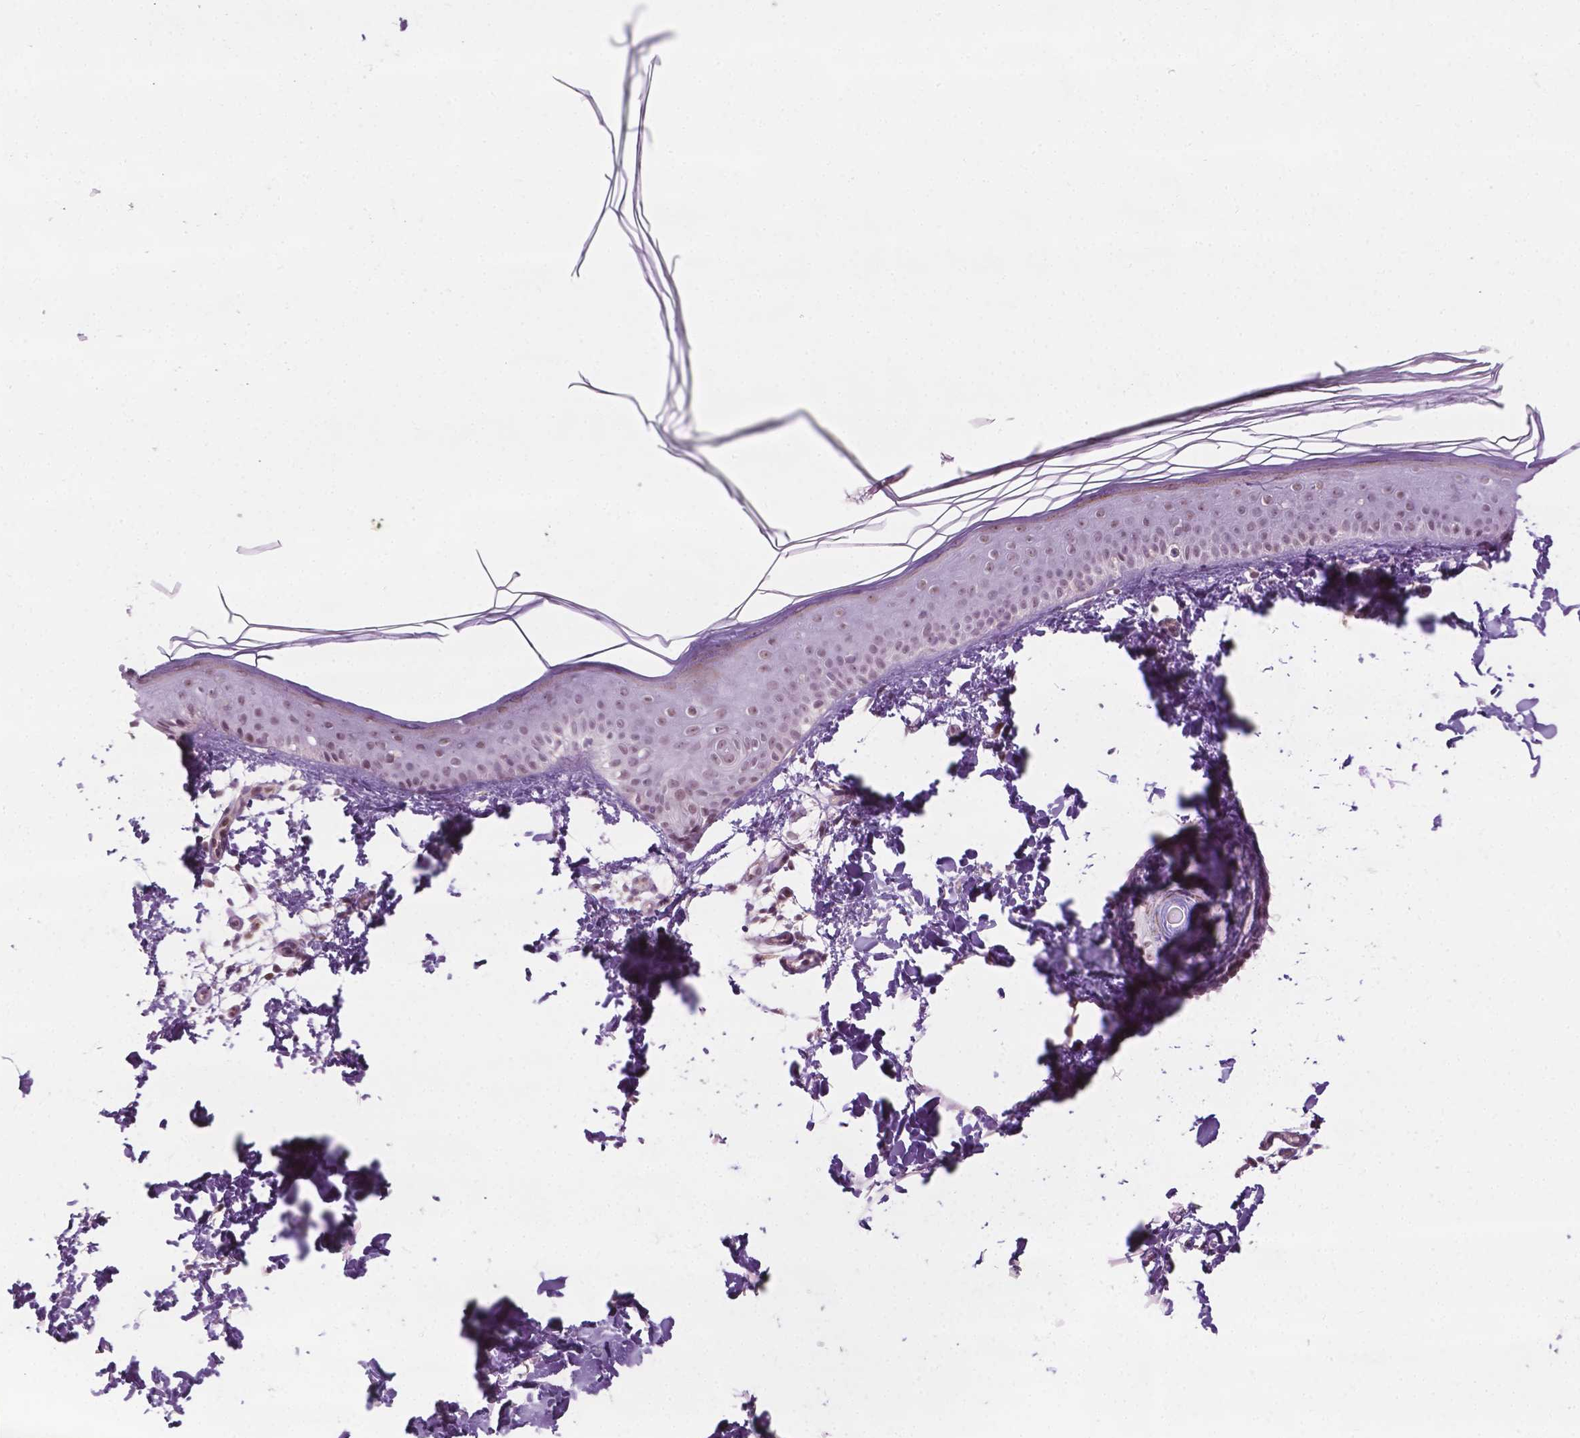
{"staining": {"intensity": "weak", "quantity": "25%-75%", "location": "nuclear"}, "tissue": "skin", "cell_type": "Fibroblasts", "image_type": "normal", "snomed": [{"axis": "morphology", "description": "Normal tissue, NOS"}, {"axis": "topography", "description": "Skin"}], "caption": "Weak nuclear staining is appreciated in approximately 25%-75% of fibroblasts in benign skin. (DAB = brown stain, brightfield microscopy at high magnification).", "gene": "DENND4A", "patient": {"sex": "female", "age": 62}}